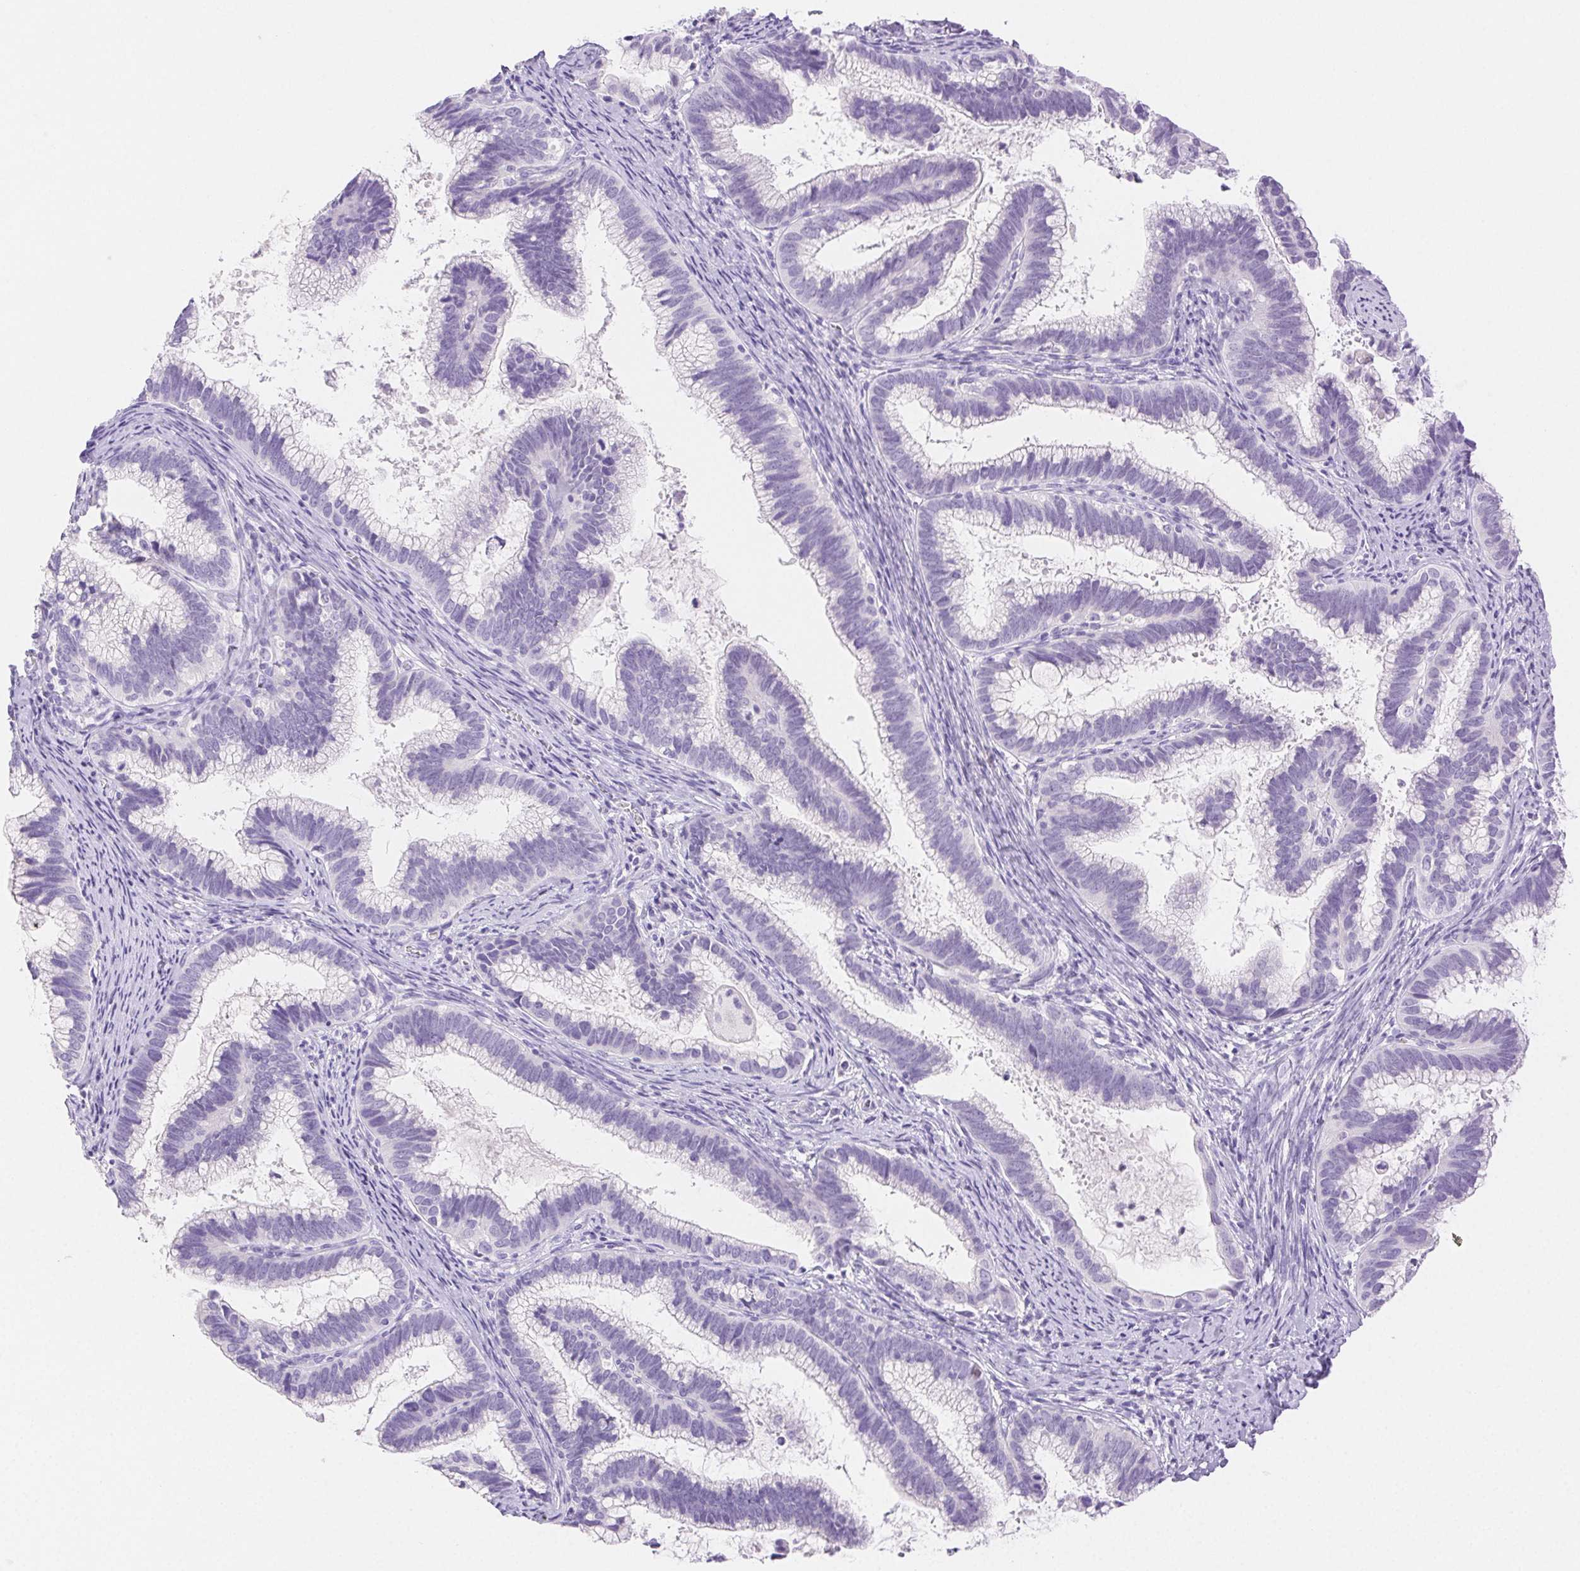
{"staining": {"intensity": "negative", "quantity": "none", "location": "none"}, "tissue": "cervical cancer", "cell_type": "Tumor cells", "image_type": "cancer", "snomed": [{"axis": "morphology", "description": "Adenocarcinoma, NOS"}, {"axis": "topography", "description": "Cervix"}], "caption": "Tumor cells are negative for brown protein staining in cervical adenocarcinoma.", "gene": "SPACA4", "patient": {"sex": "female", "age": 61}}